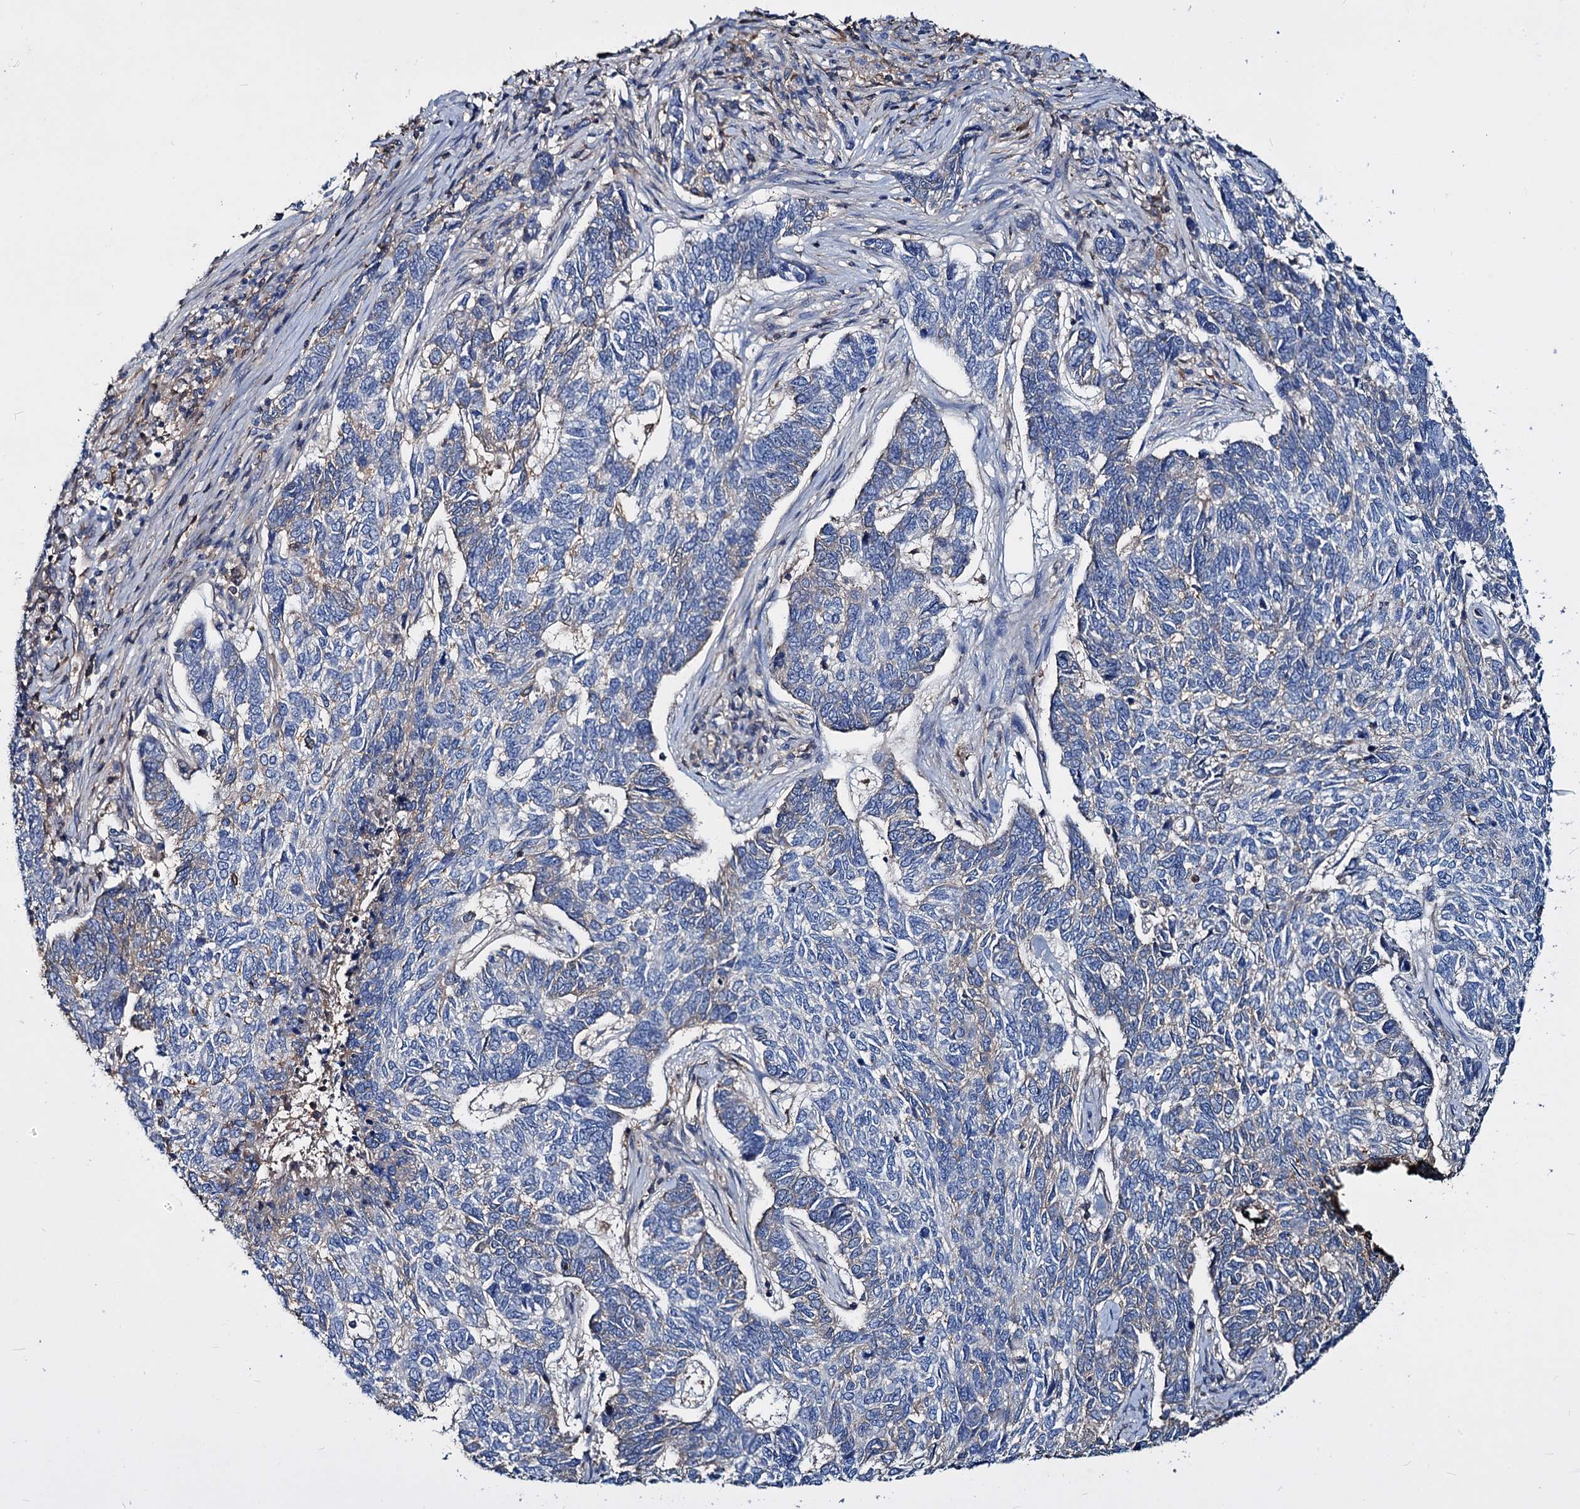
{"staining": {"intensity": "negative", "quantity": "none", "location": "none"}, "tissue": "skin cancer", "cell_type": "Tumor cells", "image_type": "cancer", "snomed": [{"axis": "morphology", "description": "Basal cell carcinoma"}, {"axis": "topography", "description": "Skin"}], "caption": "This is a micrograph of immunohistochemistry staining of skin cancer, which shows no expression in tumor cells.", "gene": "ACY3", "patient": {"sex": "female", "age": 65}}